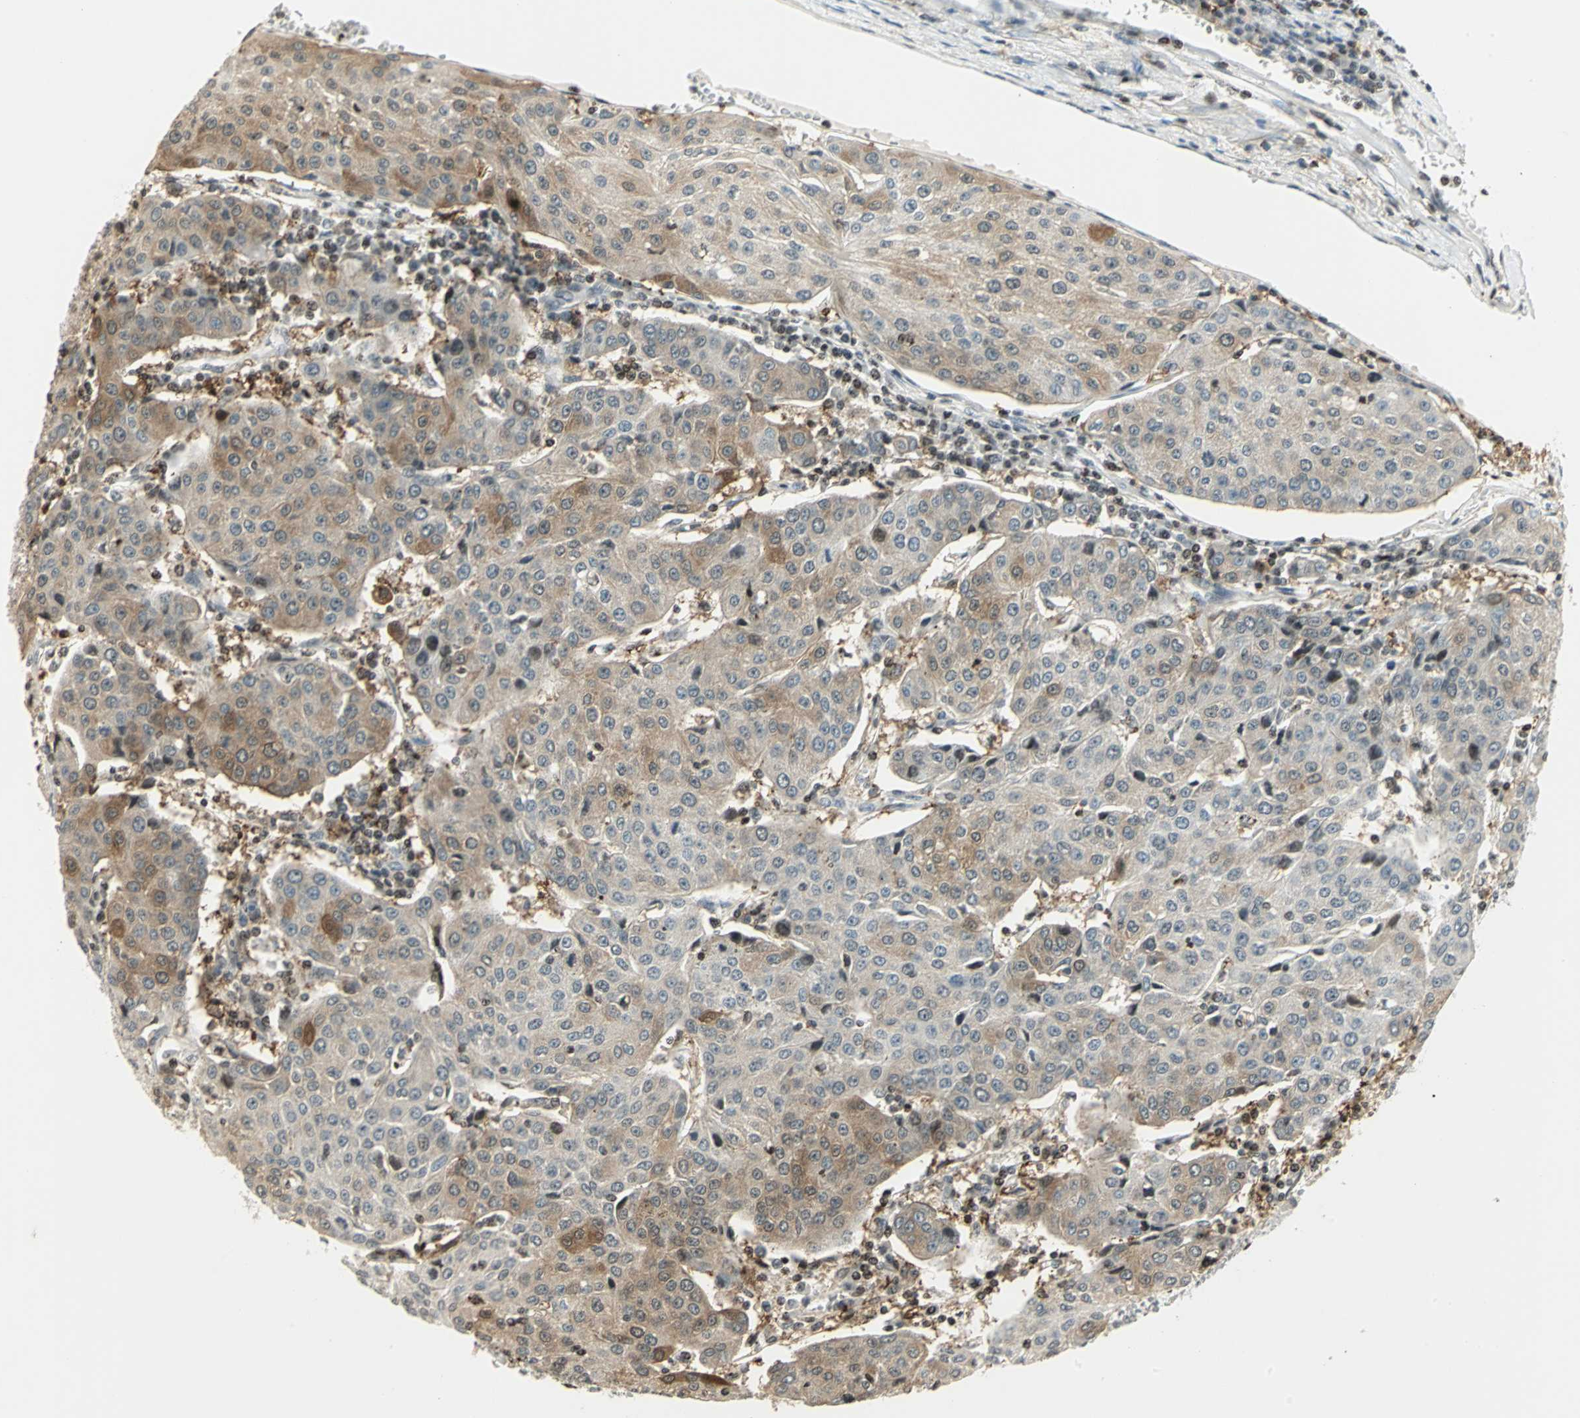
{"staining": {"intensity": "moderate", "quantity": "25%-75%", "location": "cytoplasmic/membranous,nuclear"}, "tissue": "urothelial cancer", "cell_type": "Tumor cells", "image_type": "cancer", "snomed": [{"axis": "morphology", "description": "Urothelial carcinoma, High grade"}, {"axis": "topography", "description": "Urinary bladder"}], "caption": "Immunohistochemical staining of urothelial carcinoma (high-grade) reveals moderate cytoplasmic/membranous and nuclear protein positivity in about 25%-75% of tumor cells. (brown staining indicates protein expression, while blue staining denotes nuclei).", "gene": "LGALS3", "patient": {"sex": "female", "age": 85}}